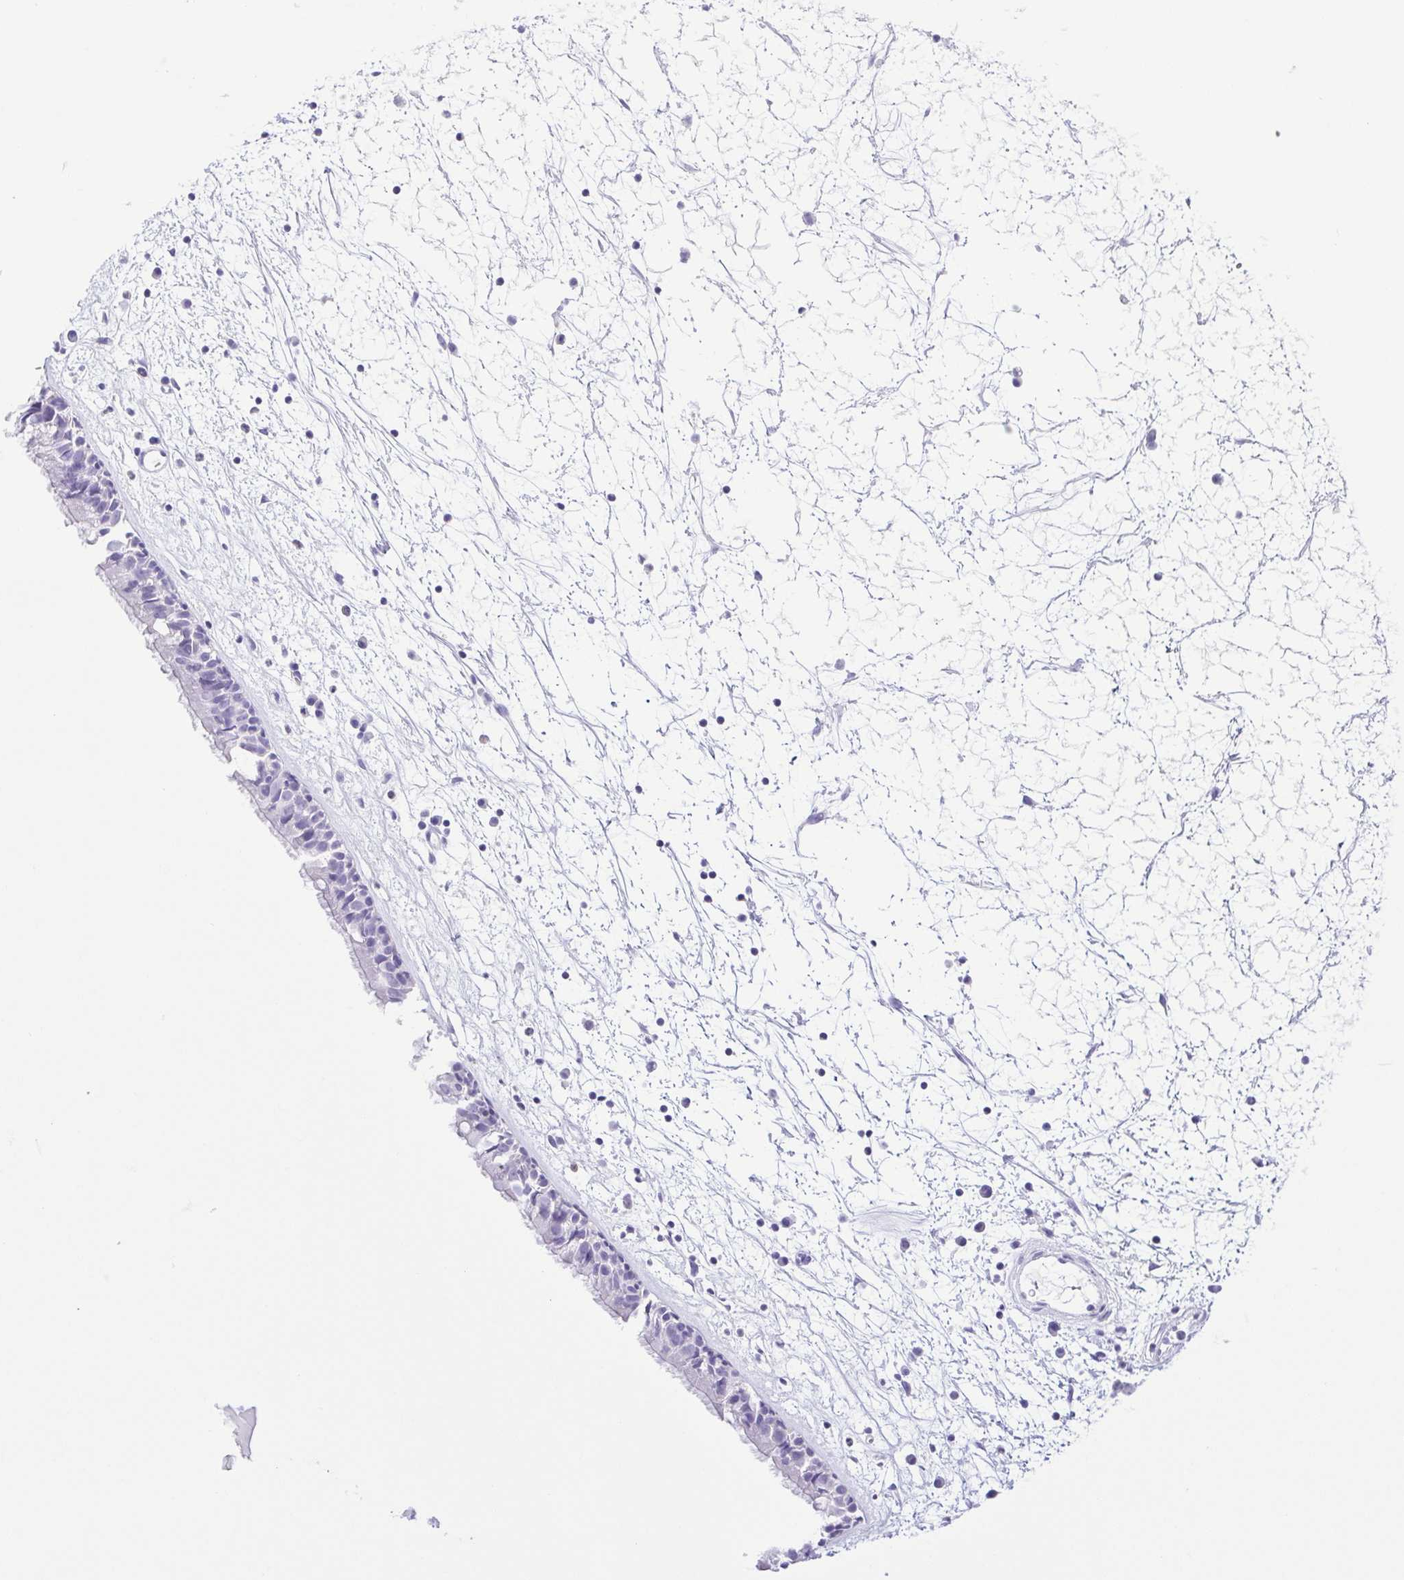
{"staining": {"intensity": "negative", "quantity": "none", "location": "none"}, "tissue": "nasopharynx", "cell_type": "Respiratory epithelial cells", "image_type": "normal", "snomed": [{"axis": "morphology", "description": "Normal tissue, NOS"}, {"axis": "topography", "description": "Nasopharynx"}], "caption": "A high-resolution photomicrograph shows immunohistochemistry (IHC) staining of benign nasopharynx, which shows no significant positivity in respiratory epithelial cells.", "gene": "SYNPR", "patient": {"sex": "male", "age": 24}}